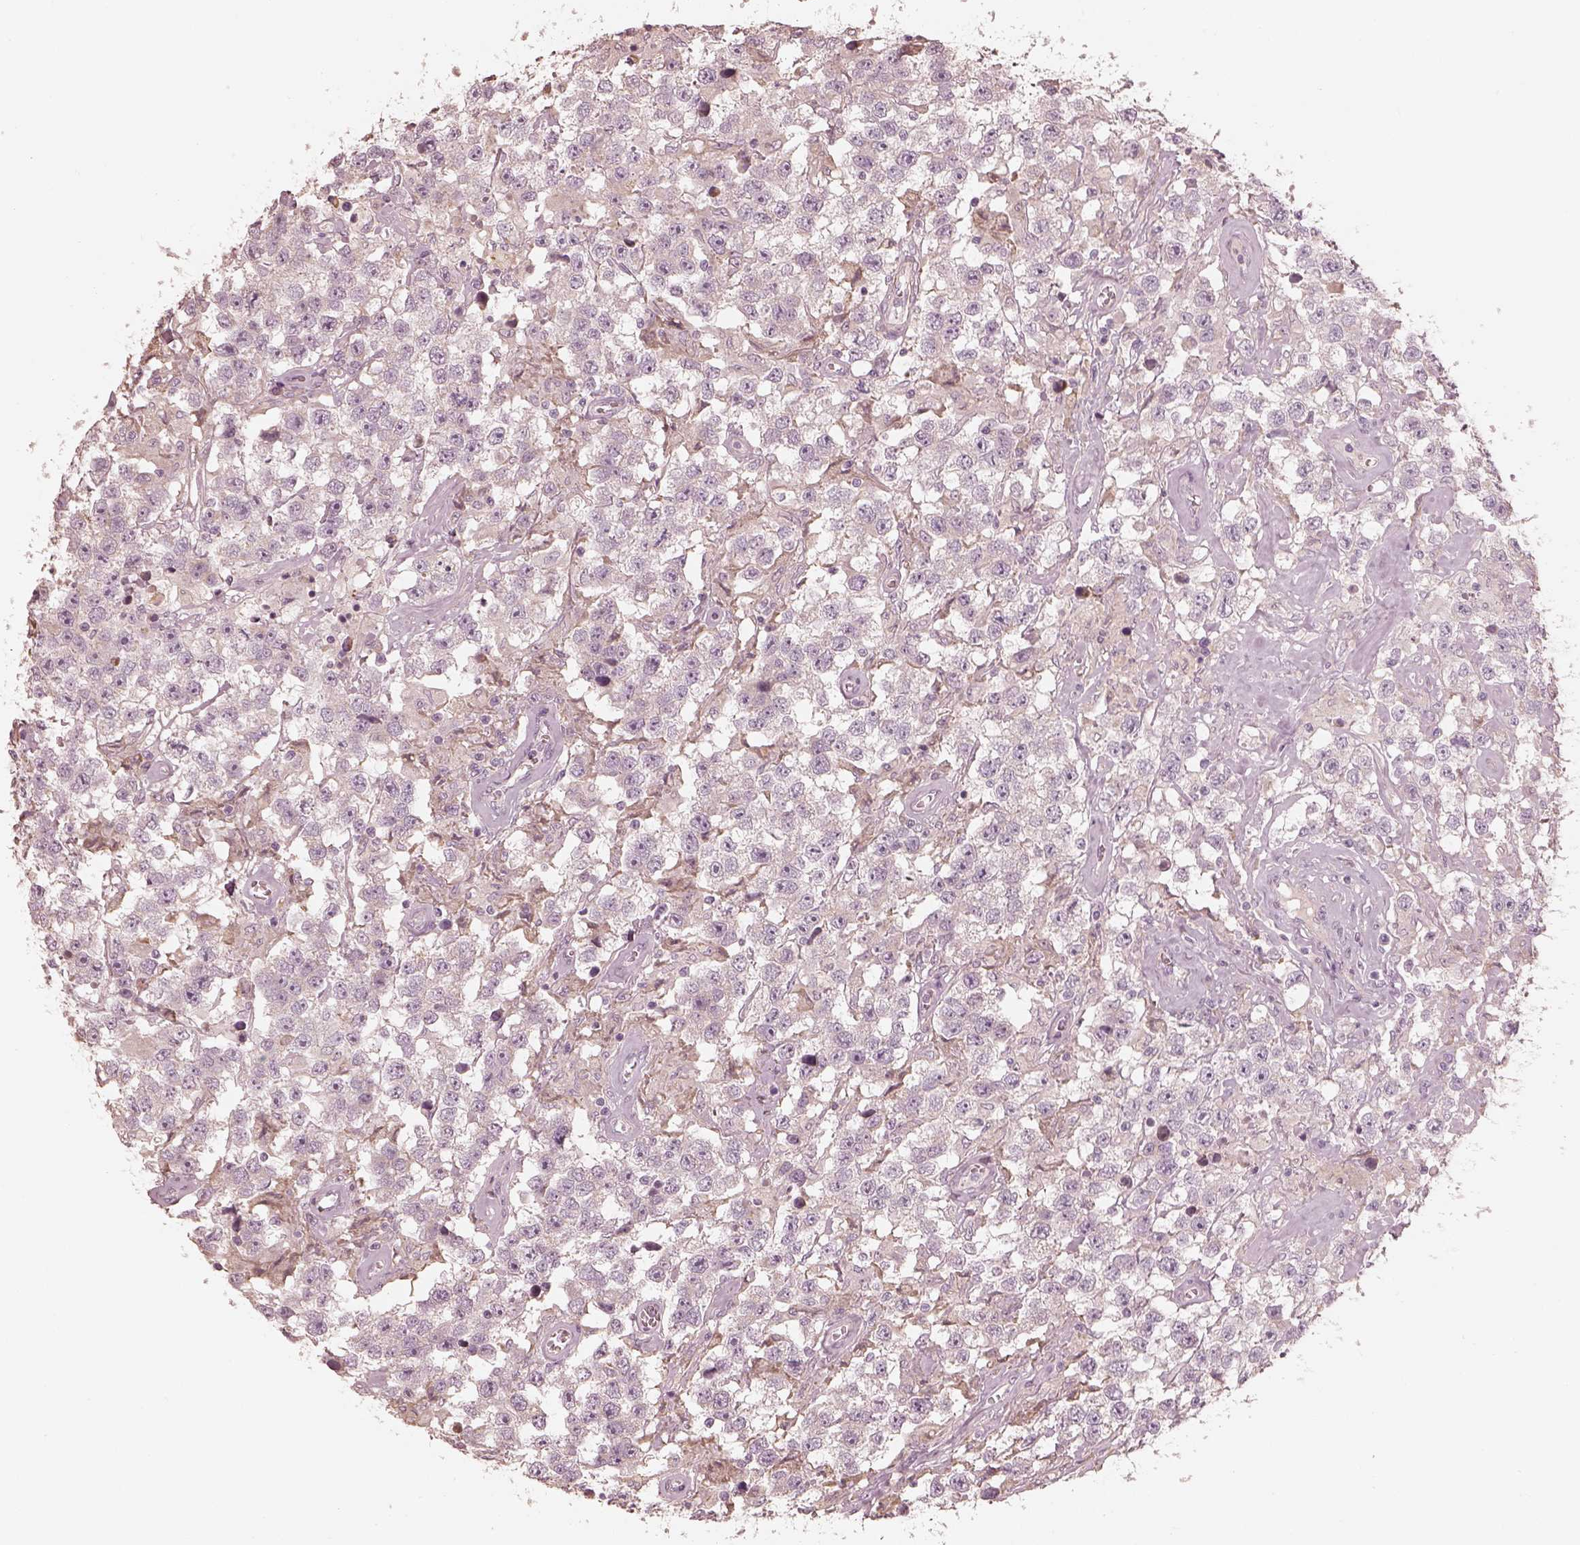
{"staining": {"intensity": "negative", "quantity": "none", "location": "none"}, "tissue": "testis cancer", "cell_type": "Tumor cells", "image_type": "cancer", "snomed": [{"axis": "morphology", "description": "Seminoma, NOS"}, {"axis": "topography", "description": "Testis"}], "caption": "Protein analysis of seminoma (testis) shows no significant expression in tumor cells.", "gene": "KCNJ9", "patient": {"sex": "male", "age": 43}}